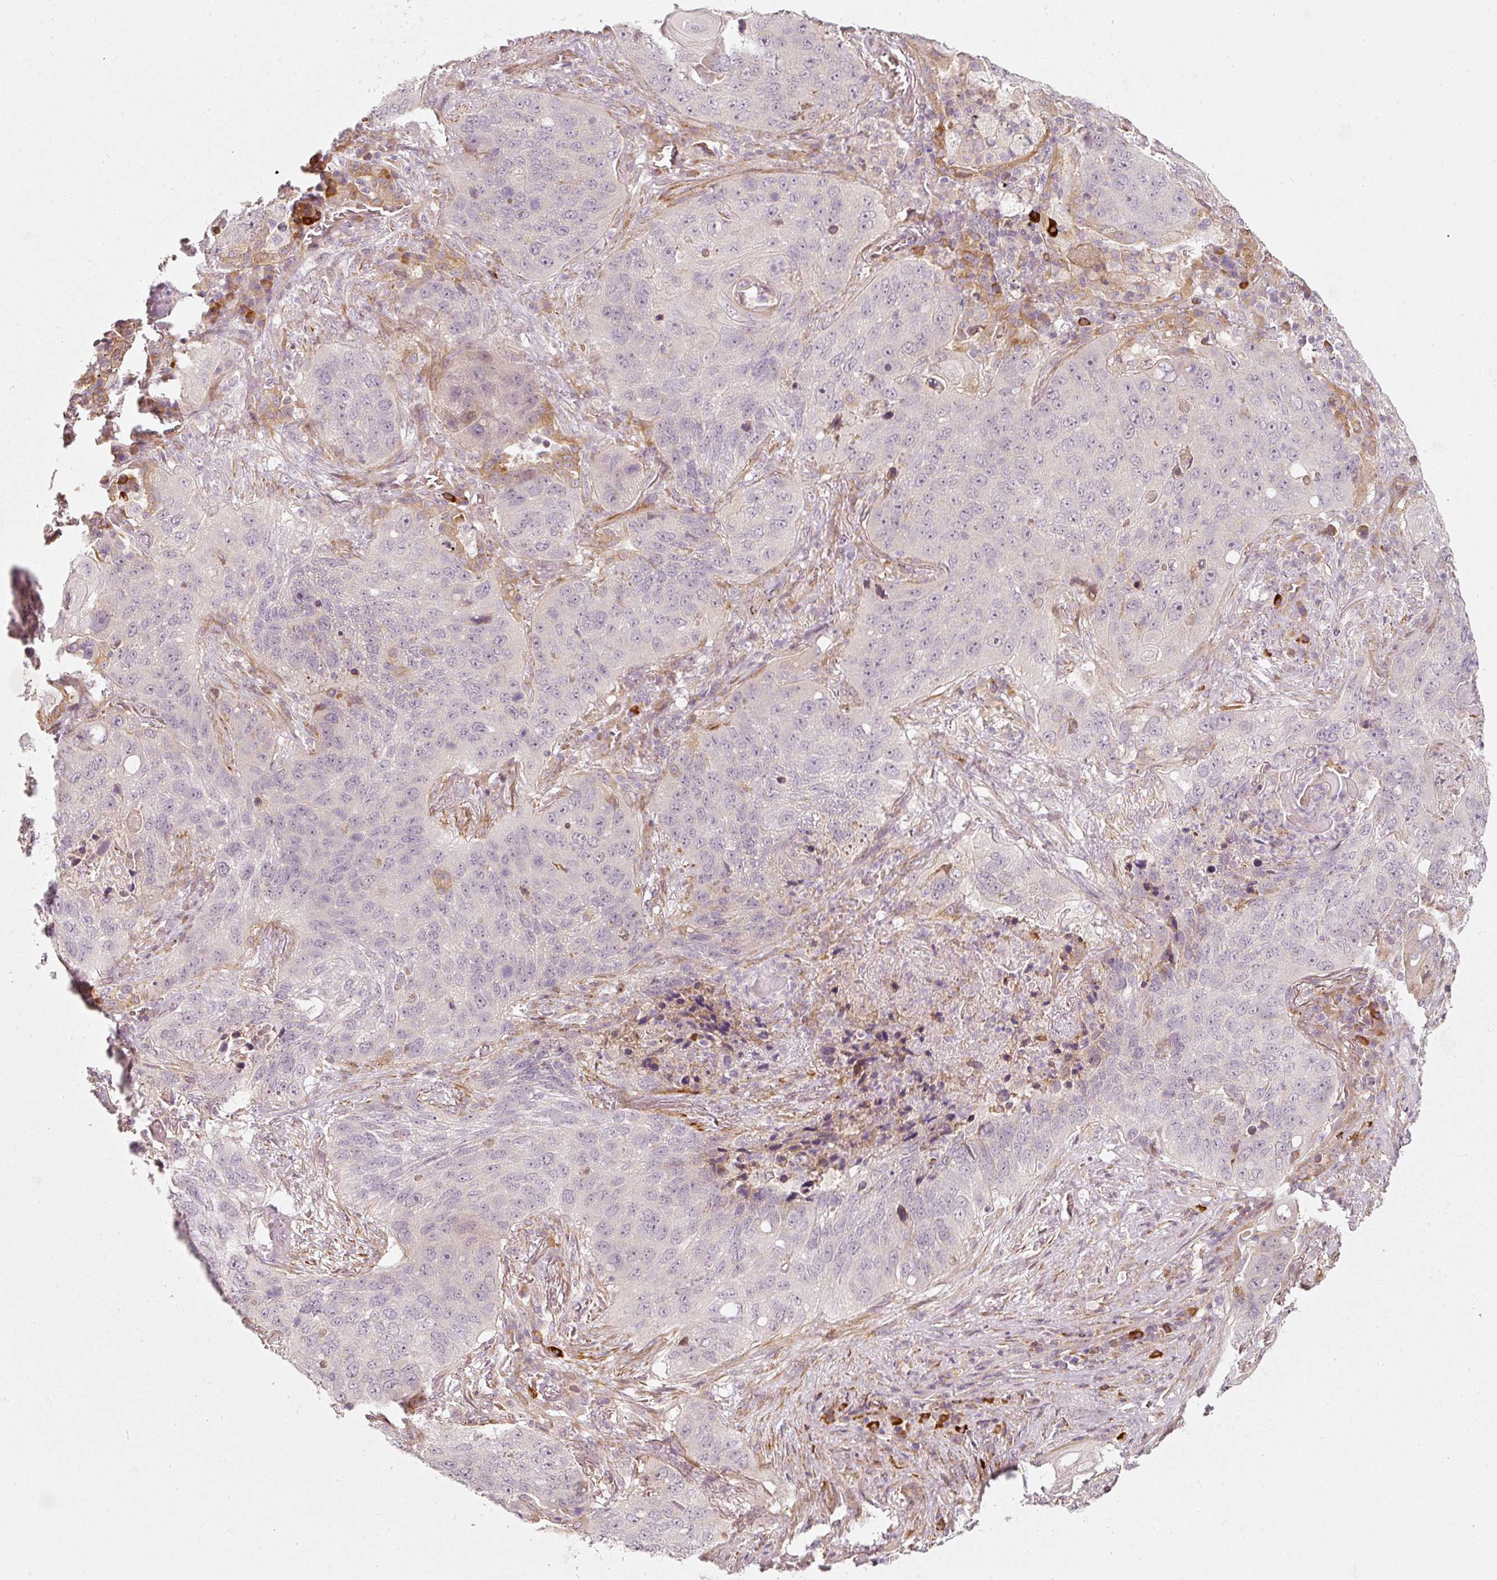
{"staining": {"intensity": "negative", "quantity": "none", "location": "none"}, "tissue": "lung cancer", "cell_type": "Tumor cells", "image_type": "cancer", "snomed": [{"axis": "morphology", "description": "Squamous cell carcinoma, NOS"}, {"axis": "topography", "description": "Lung"}], "caption": "Immunohistochemistry of human squamous cell carcinoma (lung) exhibits no staining in tumor cells.", "gene": "KCNQ1", "patient": {"sex": "female", "age": 63}}